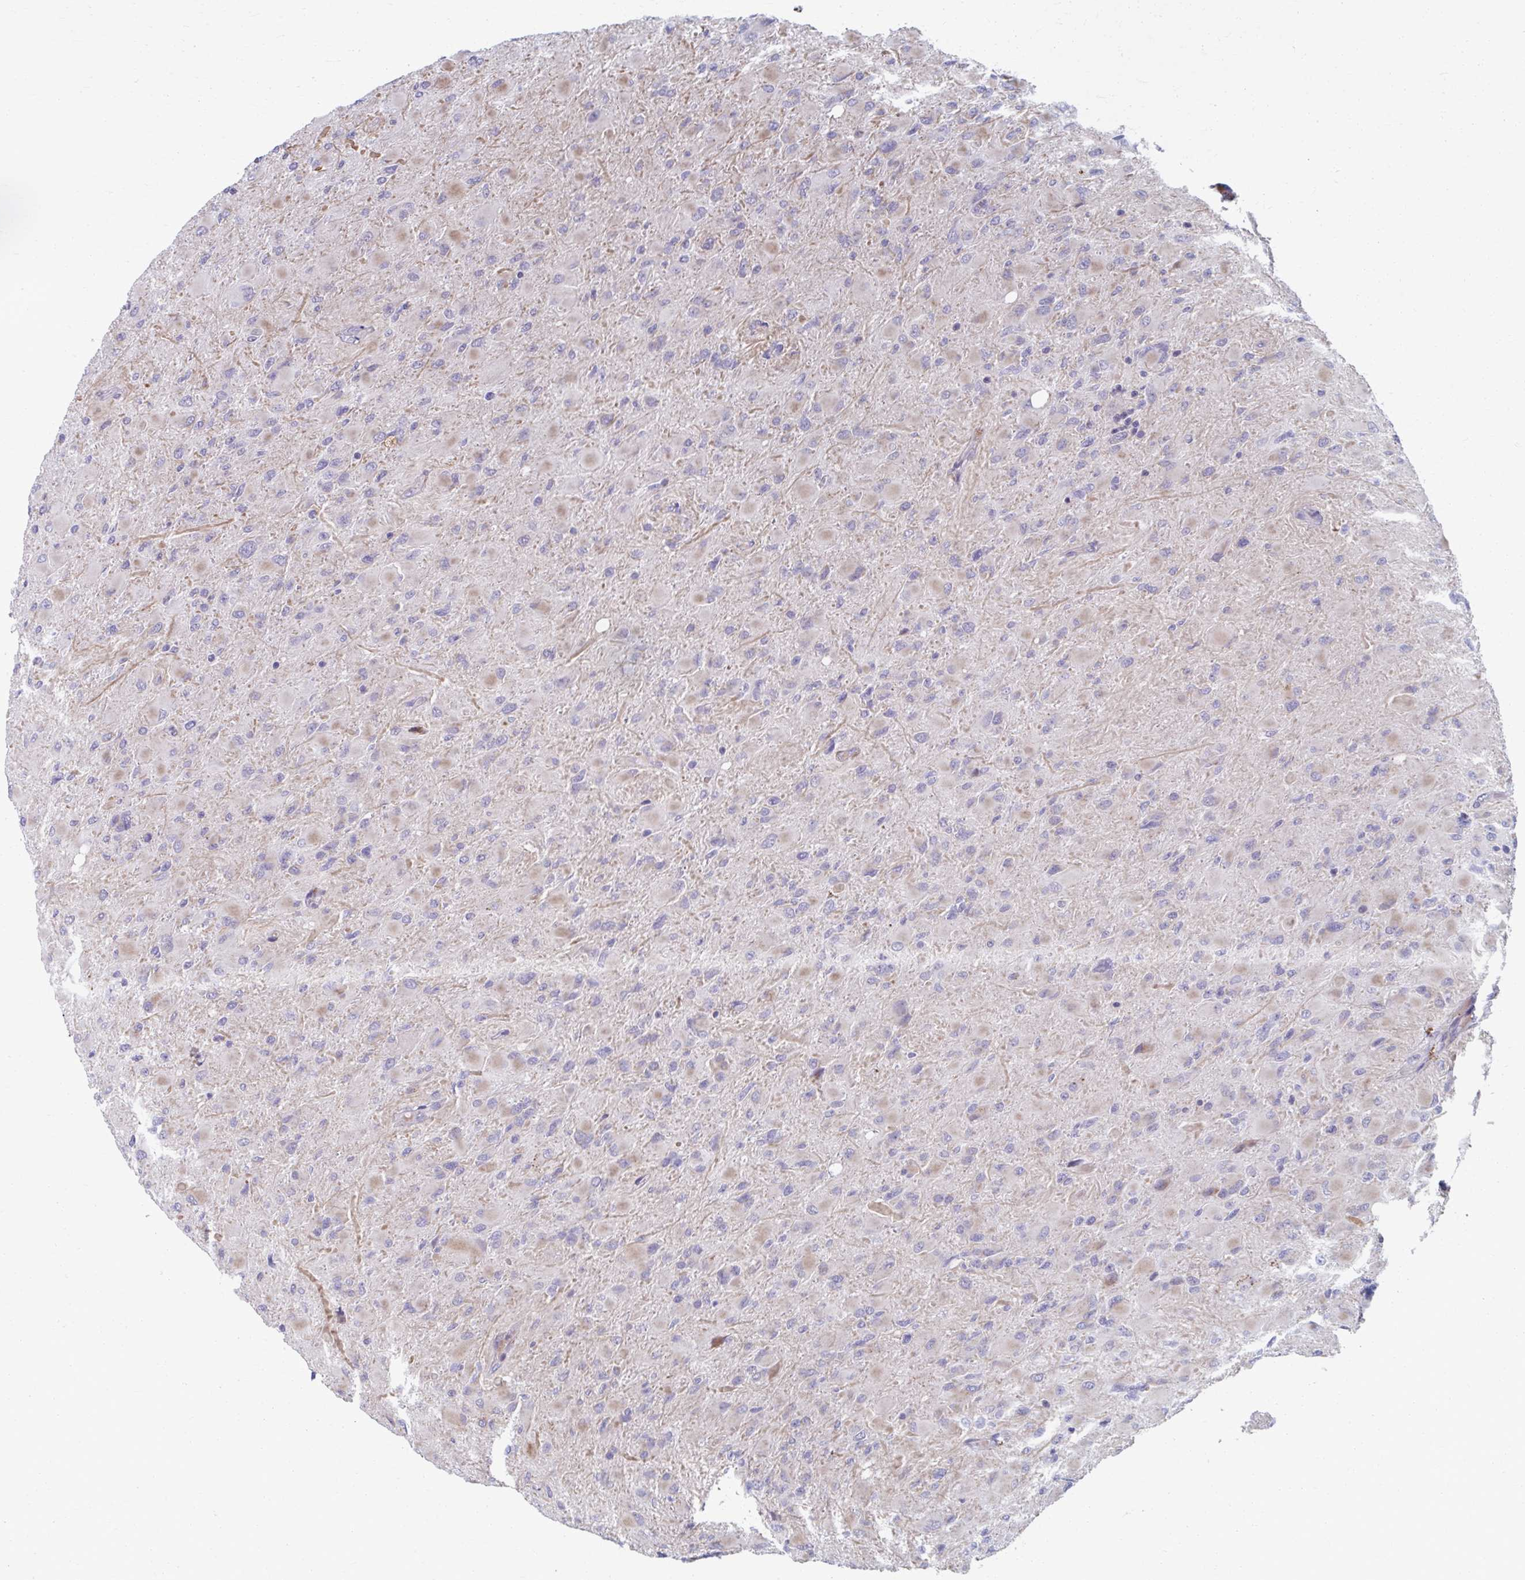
{"staining": {"intensity": "negative", "quantity": "none", "location": "none"}, "tissue": "glioma", "cell_type": "Tumor cells", "image_type": "cancer", "snomed": [{"axis": "morphology", "description": "Glioma, malignant, High grade"}, {"axis": "topography", "description": "Cerebral cortex"}], "caption": "High power microscopy image of an immunohistochemistry image of malignant glioma (high-grade), revealing no significant expression in tumor cells.", "gene": "ABHD16B", "patient": {"sex": "female", "age": 36}}